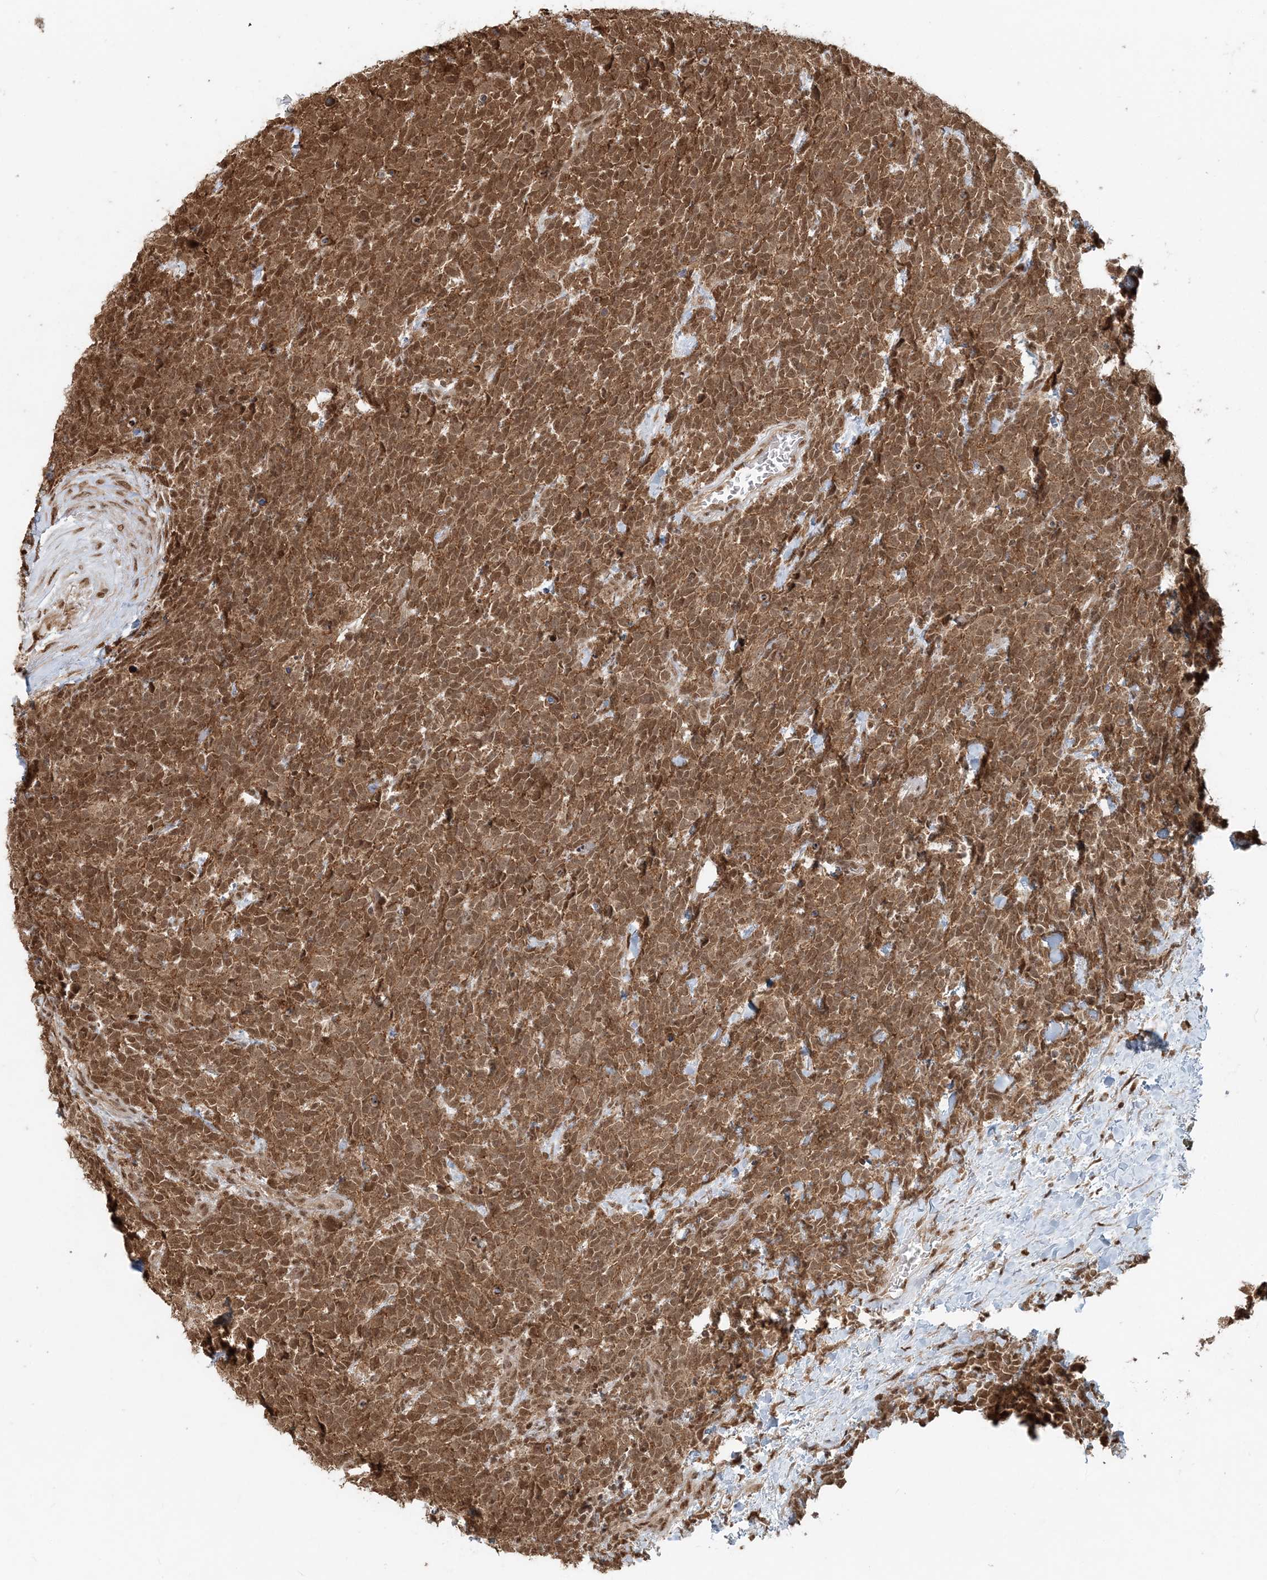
{"staining": {"intensity": "moderate", "quantity": ">75%", "location": "cytoplasmic/membranous,nuclear"}, "tissue": "urothelial cancer", "cell_type": "Tumor cells", "image_type": "cancer", "snomed": [{"axis": "morphology", "description": "Urothelial carcinoma, High grade"}, {"axis": "topography", "description": "Urinary bladder"}], "caption": "A medium amount of moderate cytoplasmic/membranous and nuclear positivity is seen in about >75% of tumor cells in urothelial cancer tissue. (IHC, brightfield microscopy, high magnification).", "gene": "ARHGAP35", "patient": {"sex": "female", "age": 82}}